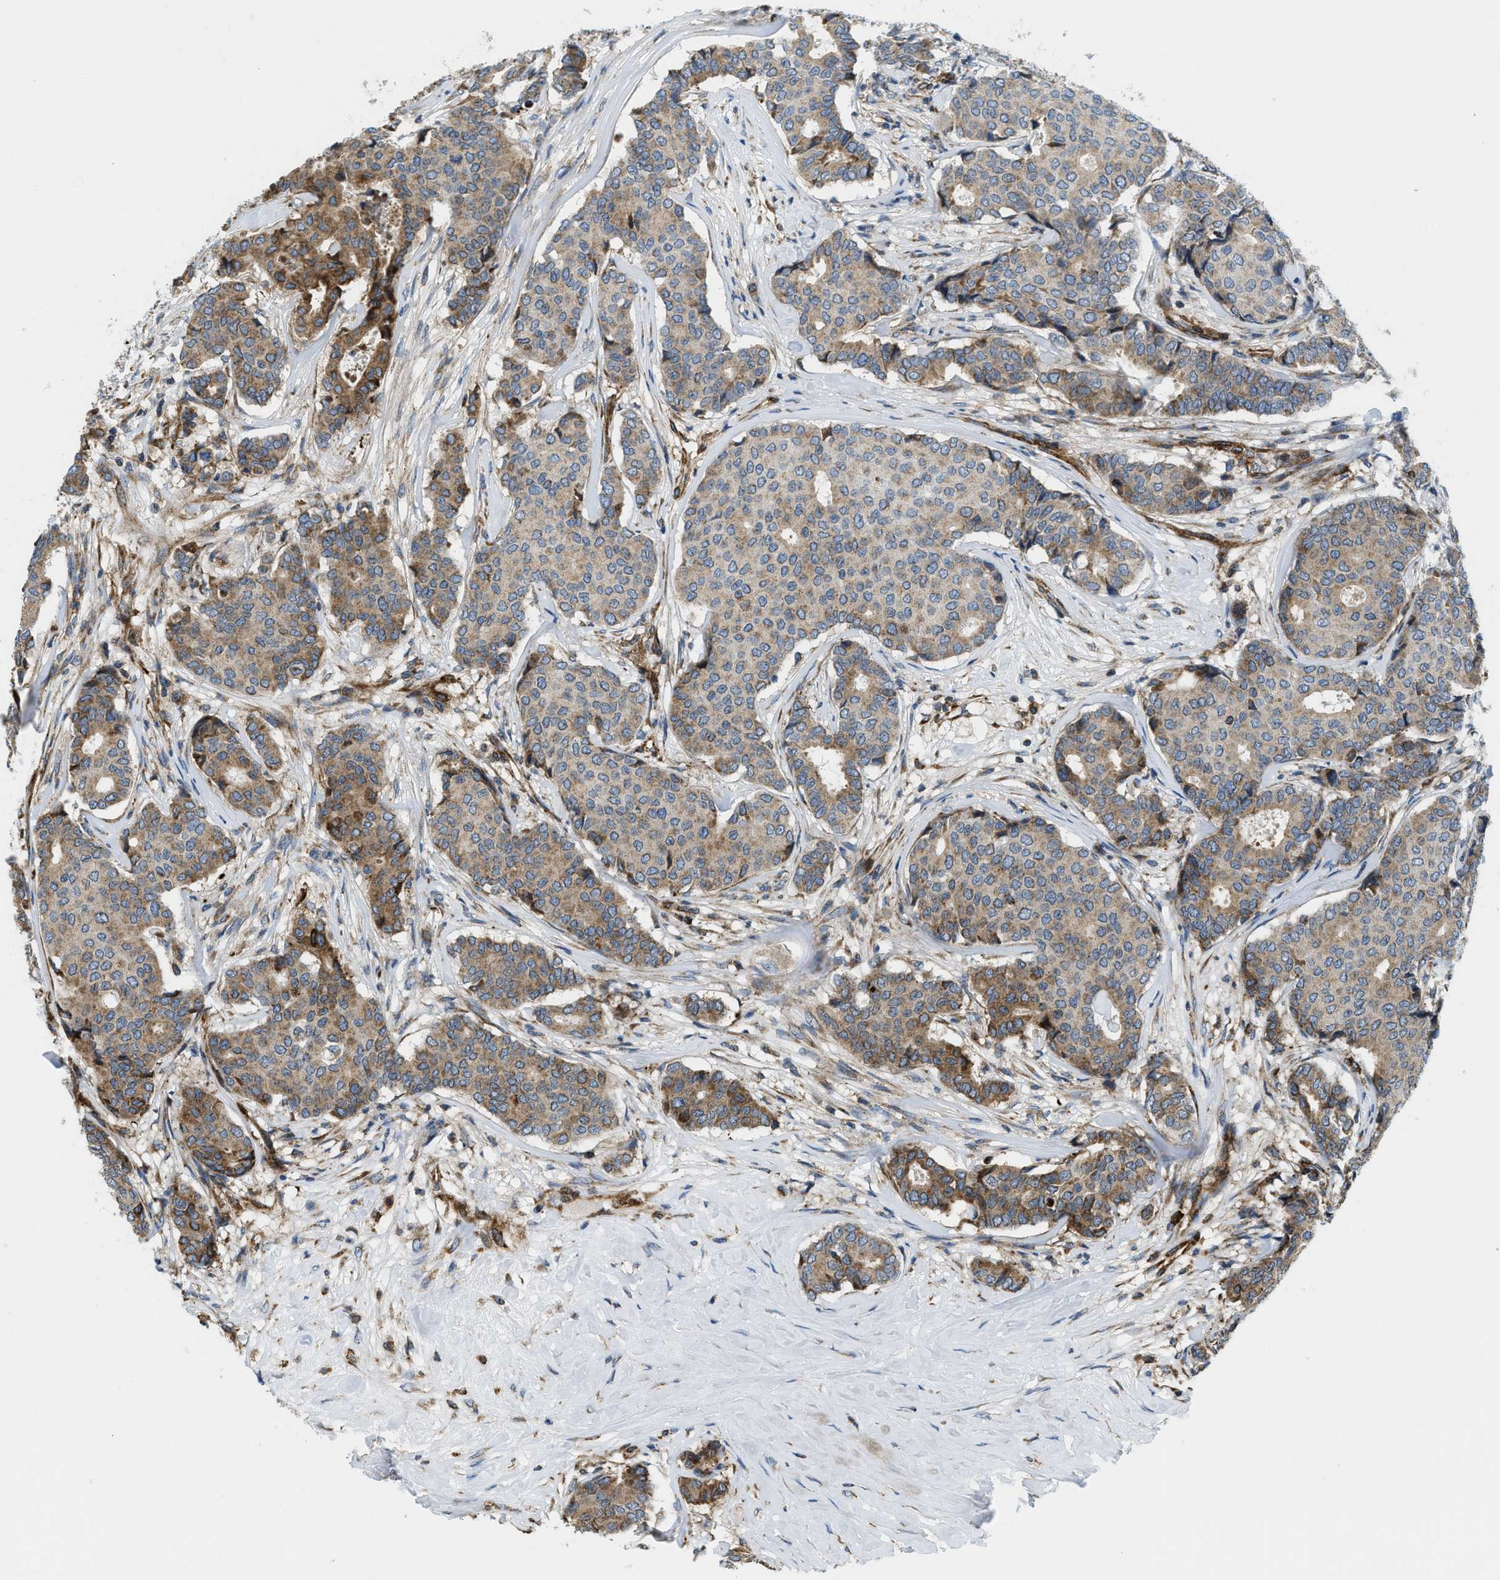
{"staining": {"intensity": "moderate", "quantity": "25%-75%", "location": "cytoplasmic/membranous"}, "tissue": "breast cancer", "cell_type": "Tumor cells", "image_type": "cancer", "snomed": [{"axis": "morphology", "description": "Duct carcinoma"}, {"axis": "topography", "description": "Breast"}], "caption": "IHC of human infiltrating ductal carcinoma (breast) exhibits medium levels of moderate cytoplasmic/membranous staining in approximately 25%-75% of tumor cells.", "gene": "CSPG4", "patient": {"sex": "female", "age": 75}}